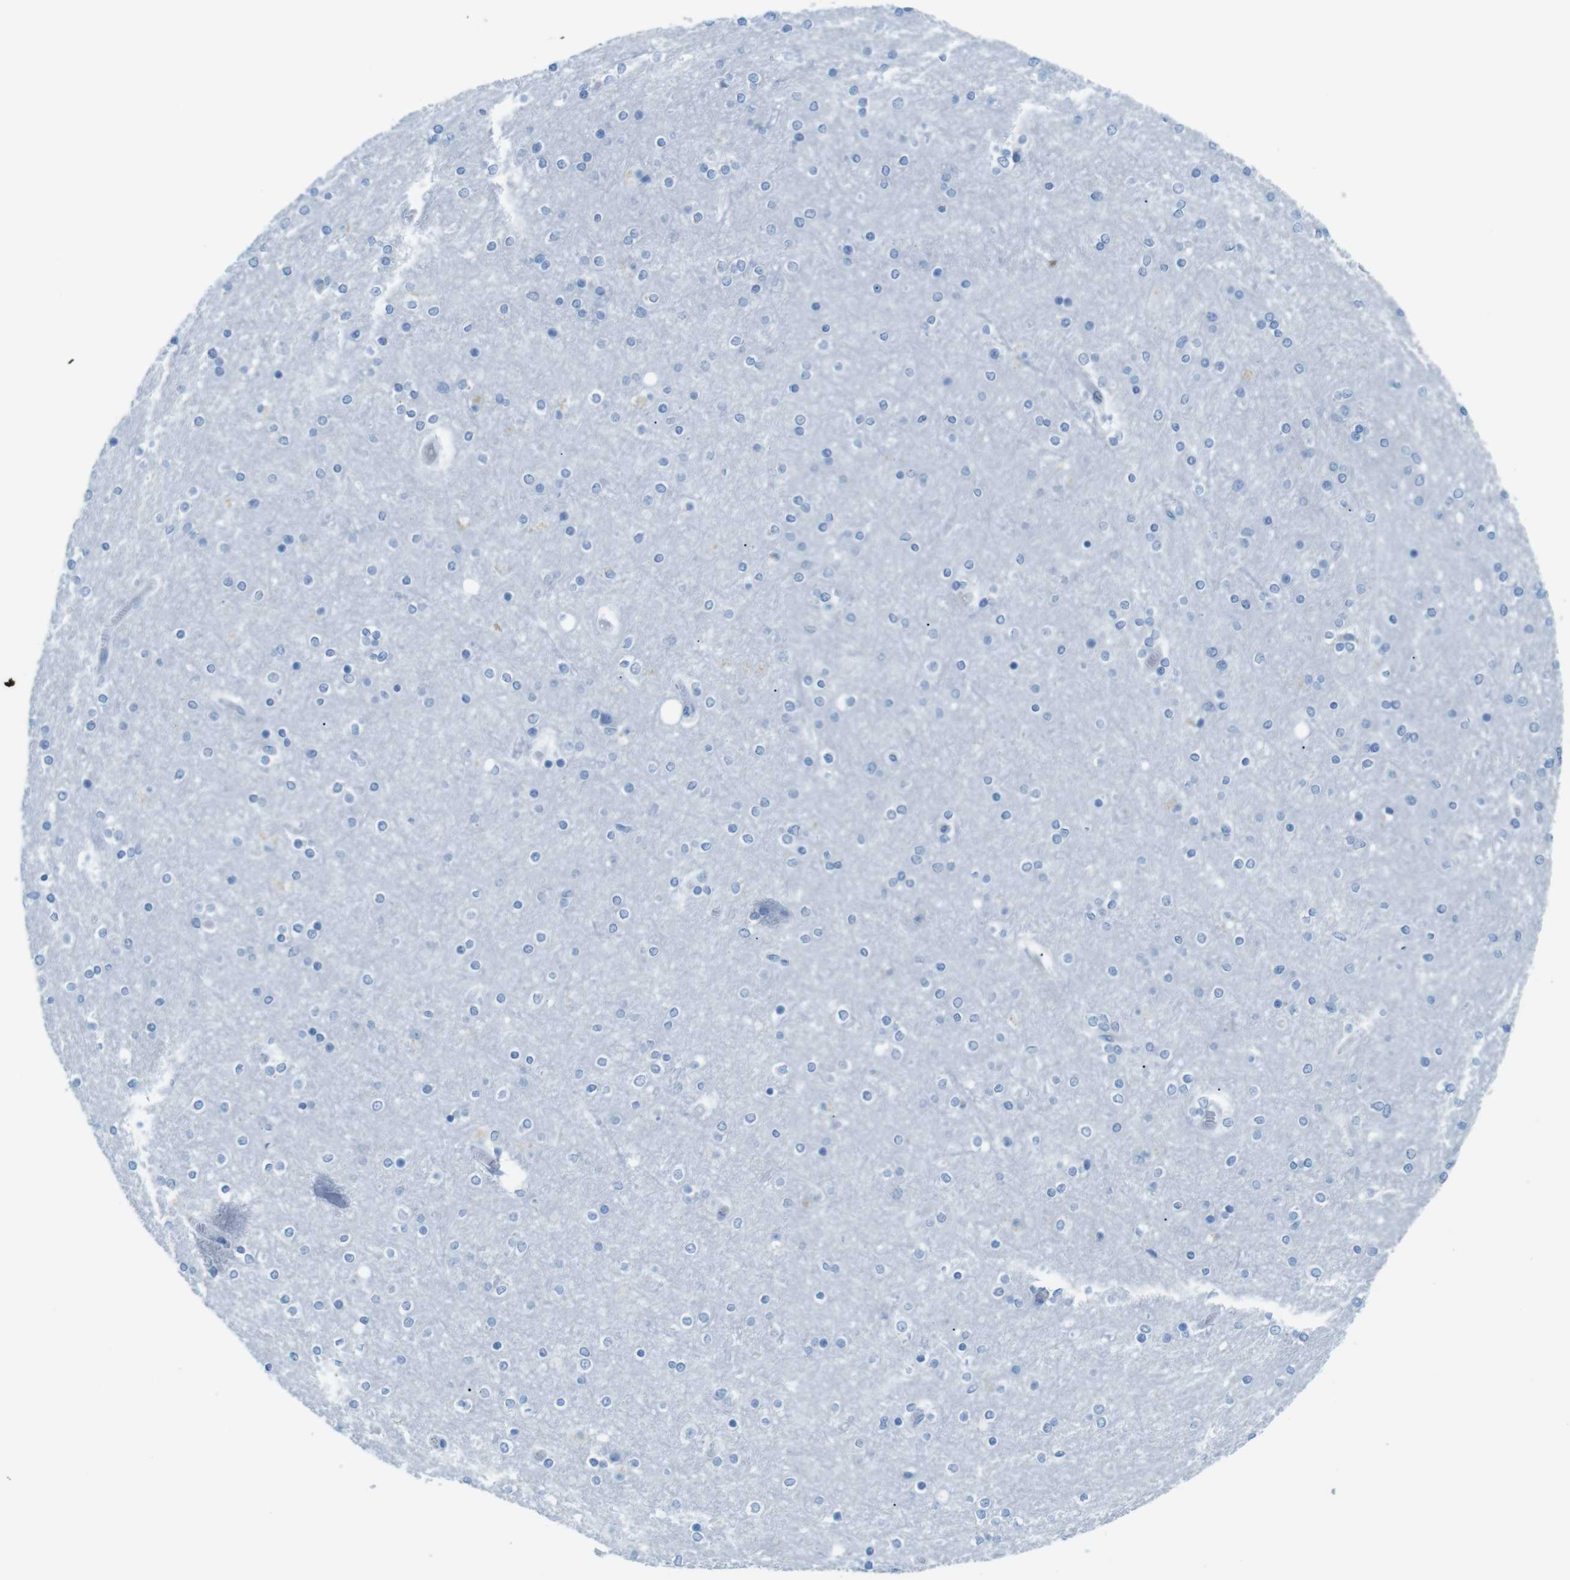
{"staining": {"intensity": "negative", "quantity": "none", "location": "none"}, "tissue": "cerebral cortex", "cell_type": "Endothelial cells", "image_type": "normal", "snomed": [{"axis": "morphology", "description": "Normal tissue, NOS"}, {"axis": "topography", "description": "Cerebral cortex"}], "caption": "Immunohistochemistry (IHC) photomicrograph of normal cerebral cortex stained for a protein (brown), which exhibits no expression in endothelial cells.", "gene": "MCEMP1", "patient": {"sex": "female", "age": 54}}